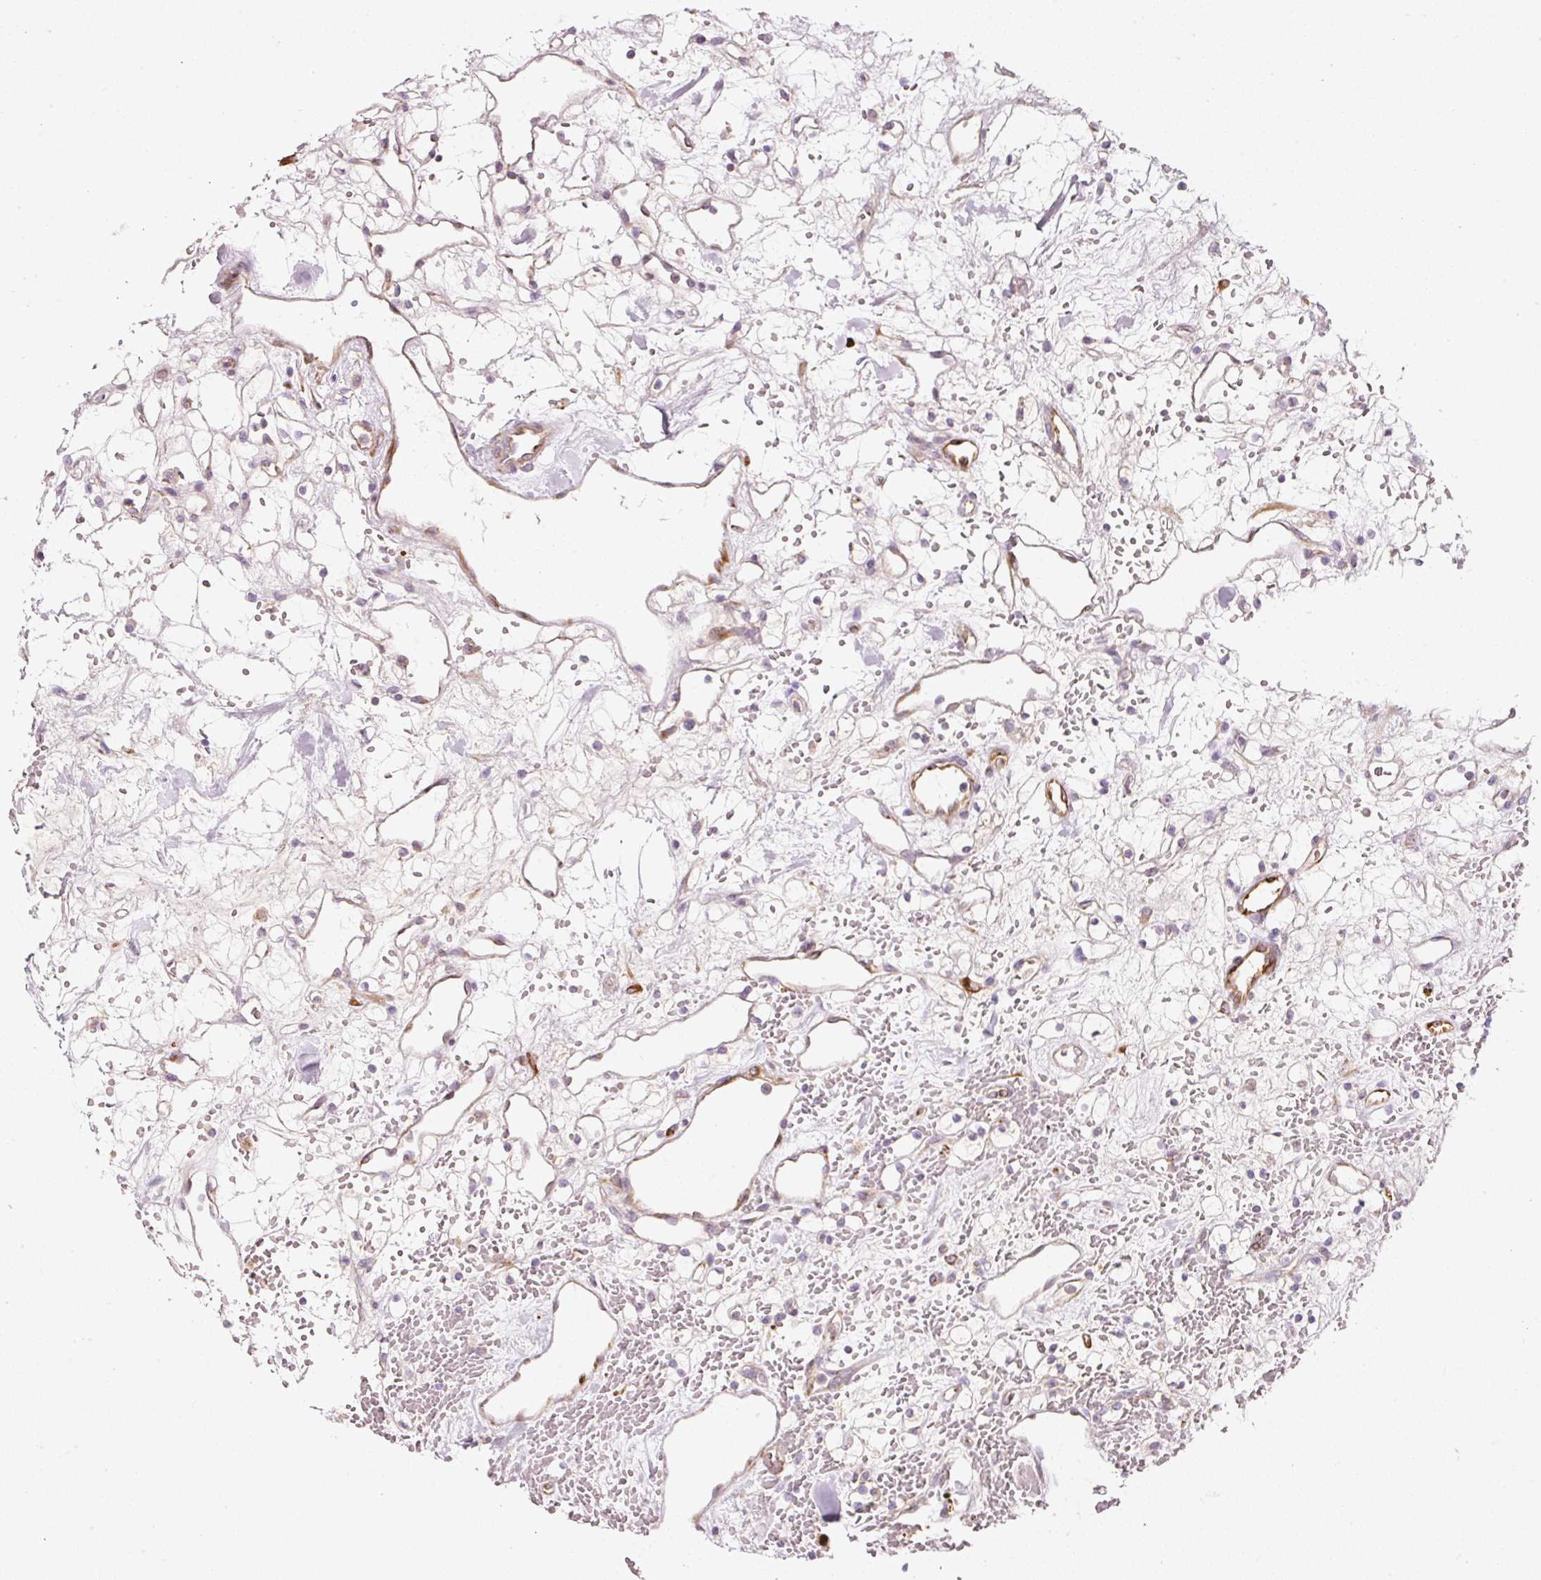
{"staining": {"intensity": "weak", "quantity": "<25%", "location": "cytoplasmic/membranous"}, "tissue": "renal cancer", "cell_type": "Tumor cells", "image_type": "cancer", "snomed": [{"axis": "morphology", "description": "Adenocarcinoma, NOS"}, {"axis": "topography", "description": "Kidney"}], "caption": "This photomicrograph is of renal cancer stained with immunohistochemistry (IHC) to label a protein in brown with the nuclei are counter-stained blue. There is no positivity in tumor cells.", "gene": "RNF167", "patient": {"sex": "female", "age": 60}}